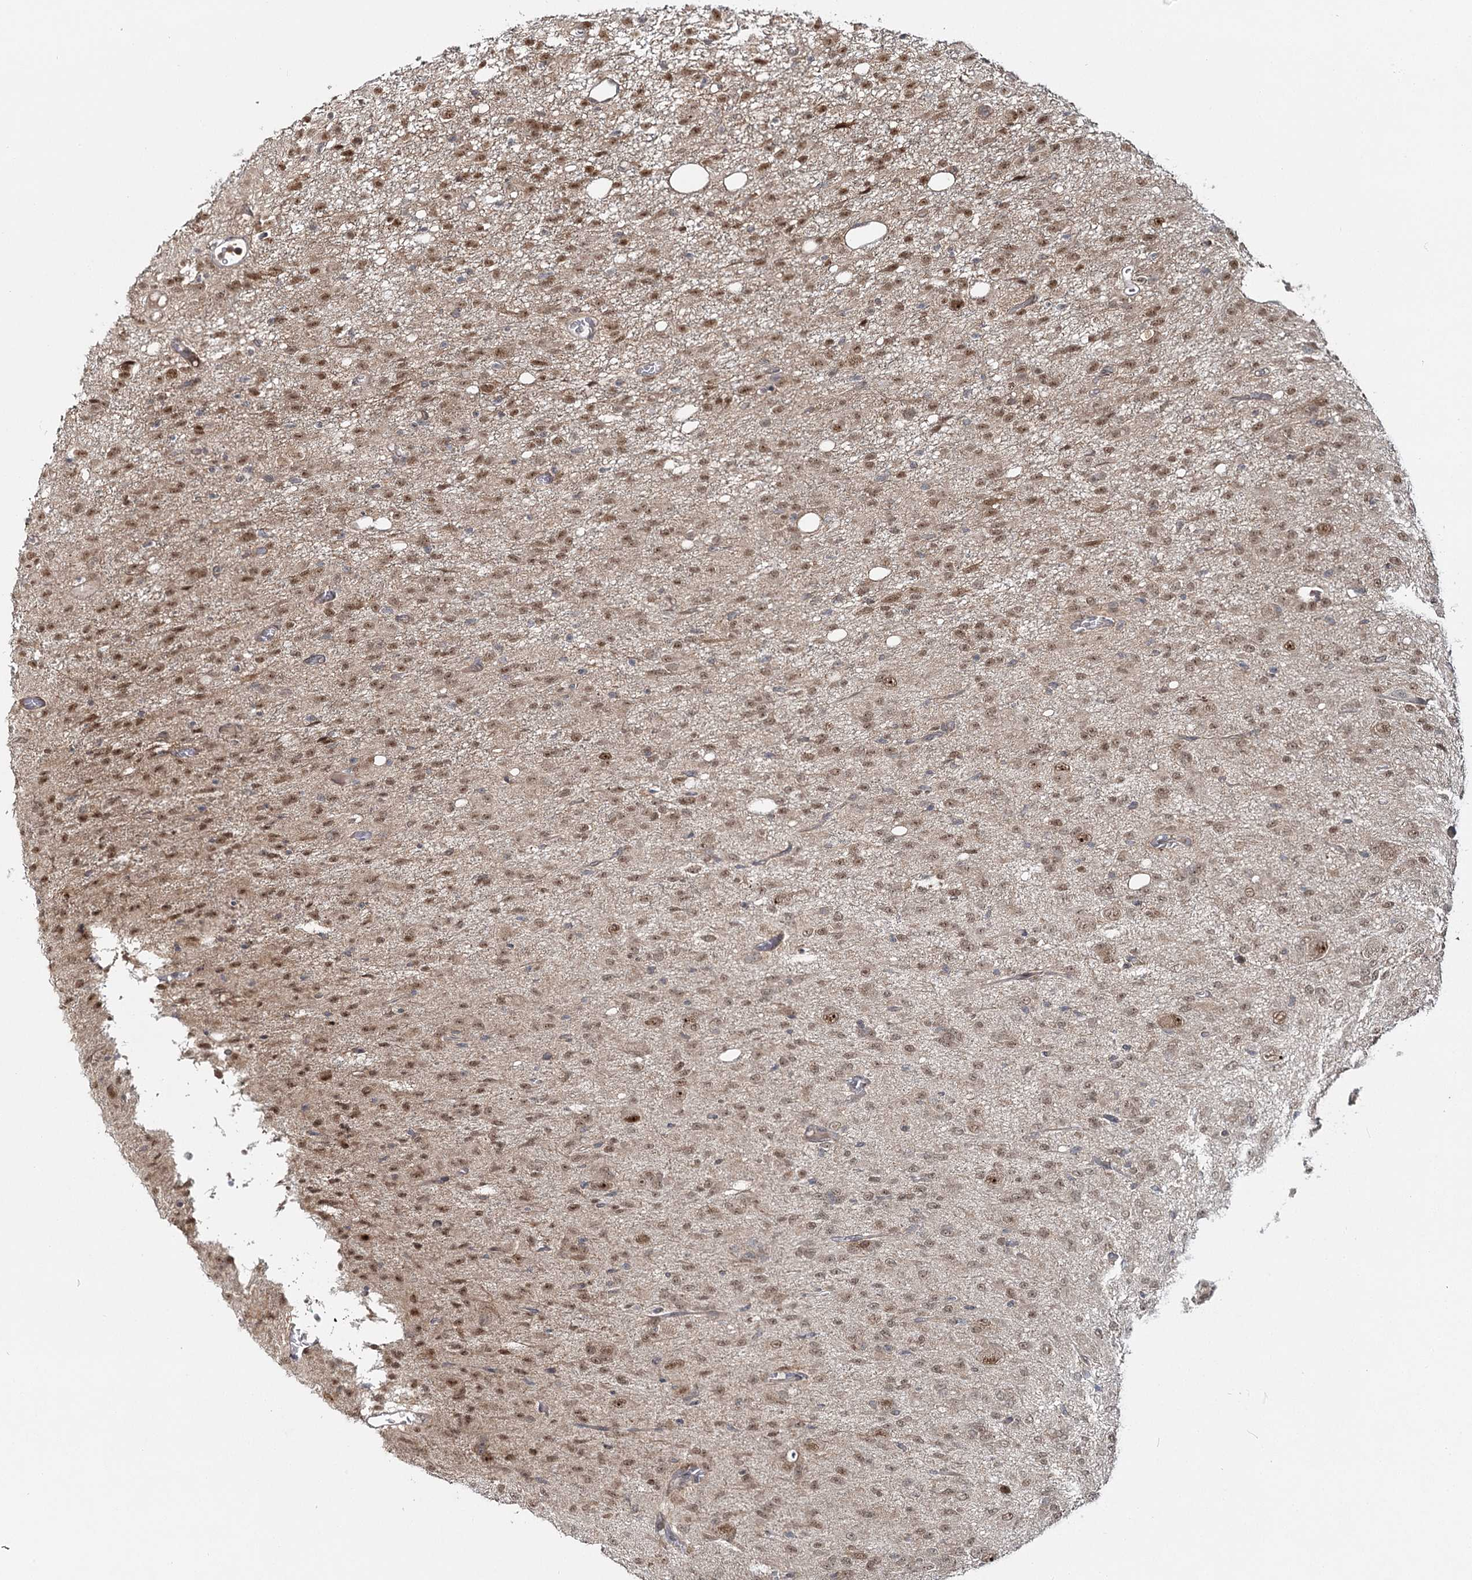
{"staining": {"intensity": "moderate", "quantity": ">75%", "location": "nuclear"}, "tissue": "glioma", "cell_type": "Tumor cells", "image_type": "cancer", "snomed": [{"axis": "morphology", "description": "Glioma, malignant, High grade"}, {"axis": "topography", "description": "Brain"}], "caption": "This is an image of immunohistochemistry staining of glioma, which shows moderate staining in the nuclear of tumor cells.", "gene": "FAM120B", "patient": {"sex": "female", "age": 59}}